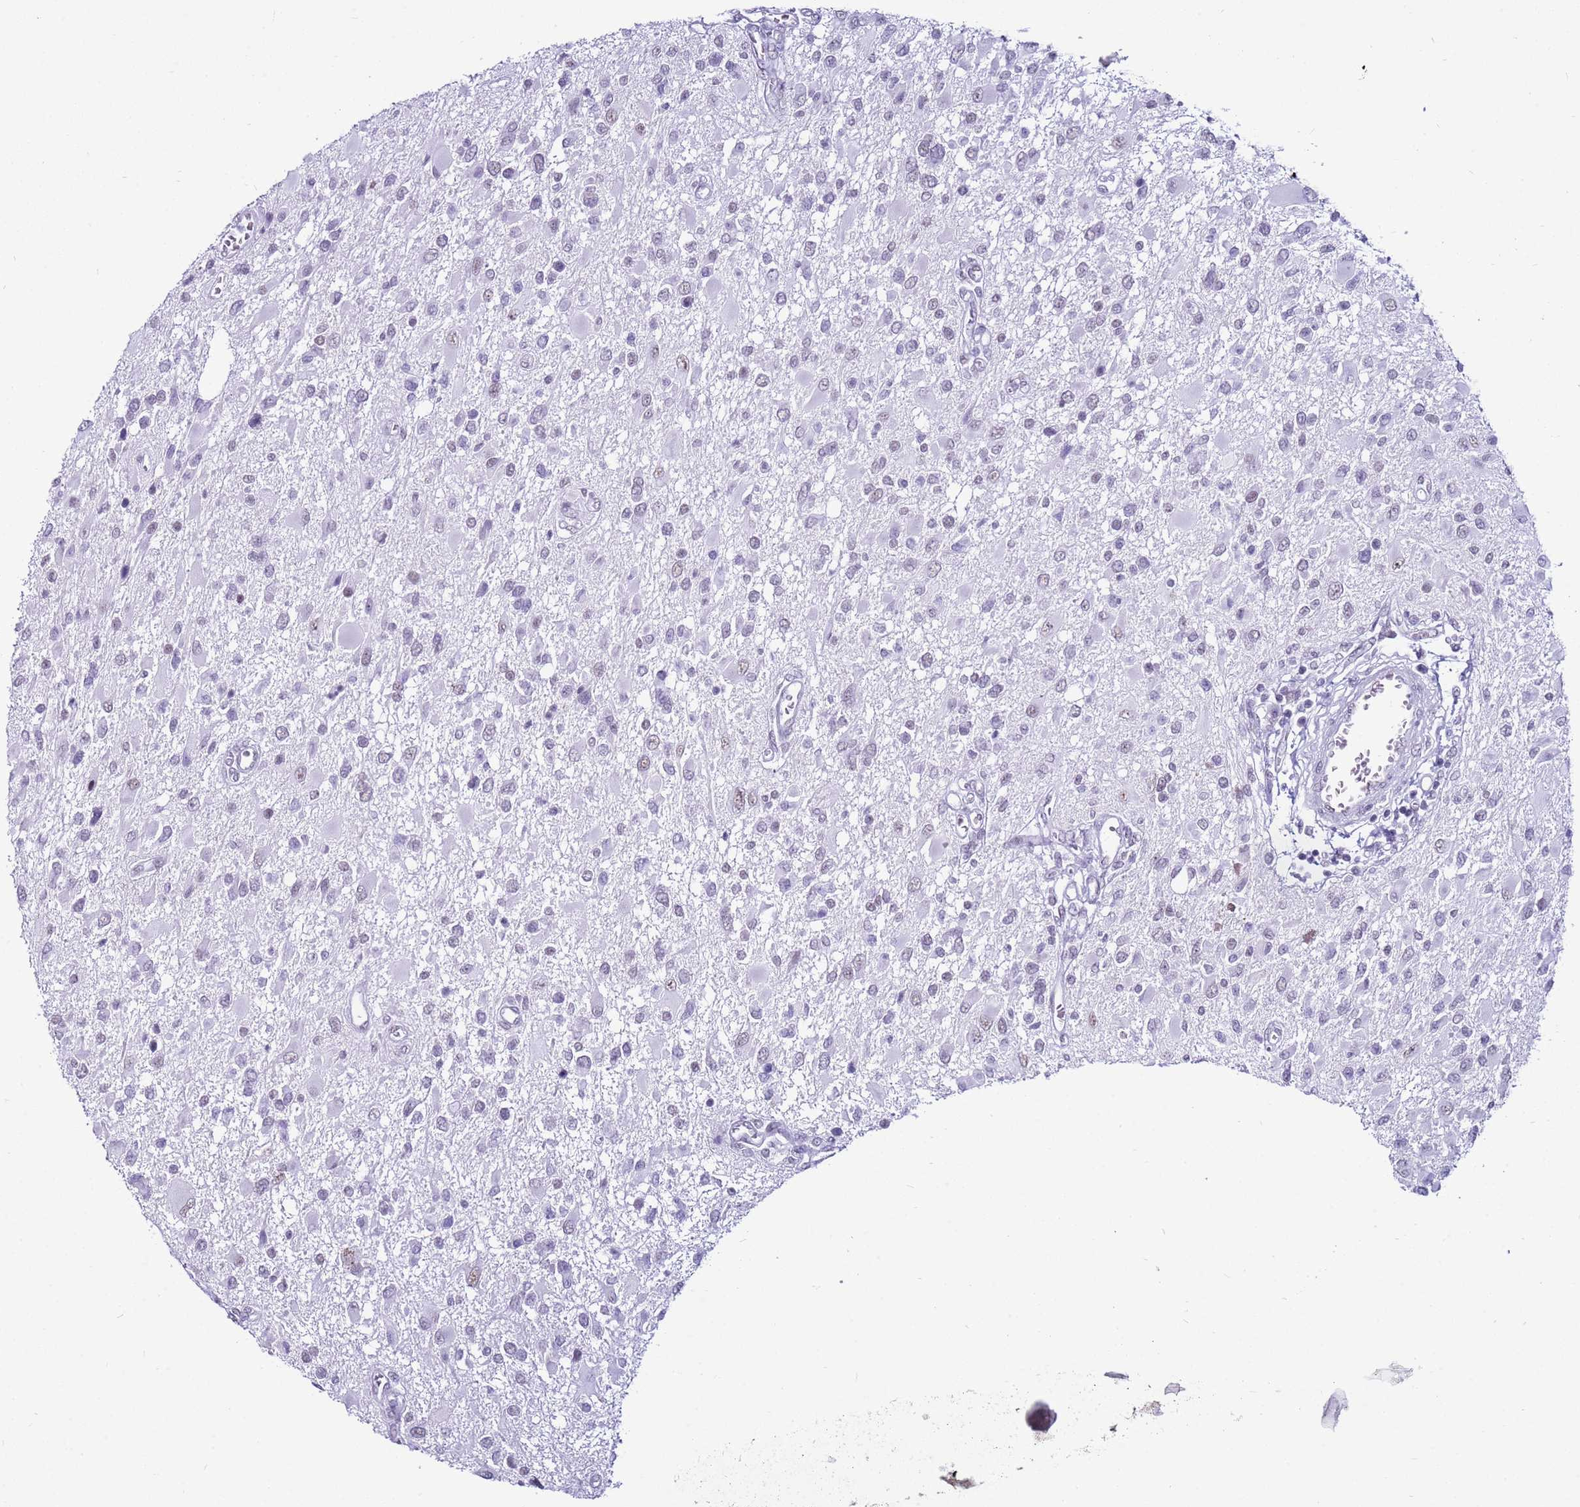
{"staining": {"intensity": "negative", "quantity": "none", "location": "none"}, "tissue": "glioma", "cell_type": "Tumor cells", "image_type": "cancer", "snomed": [{"axis": "morphology", "description": "Glioma, malignant, High grade"}, {"axis": "topography", "description": "Brain"}], "caption": "There is no significant expression in tumor cells of malignant glioma (high-grade). The staining is performed using DAB (3,3'-diaminobenzidine) brown chromogen with nuclei counter-stained in using hematoxylin.", "gene": "DHX15", "patient": {"sex": "male", "age": 53}}